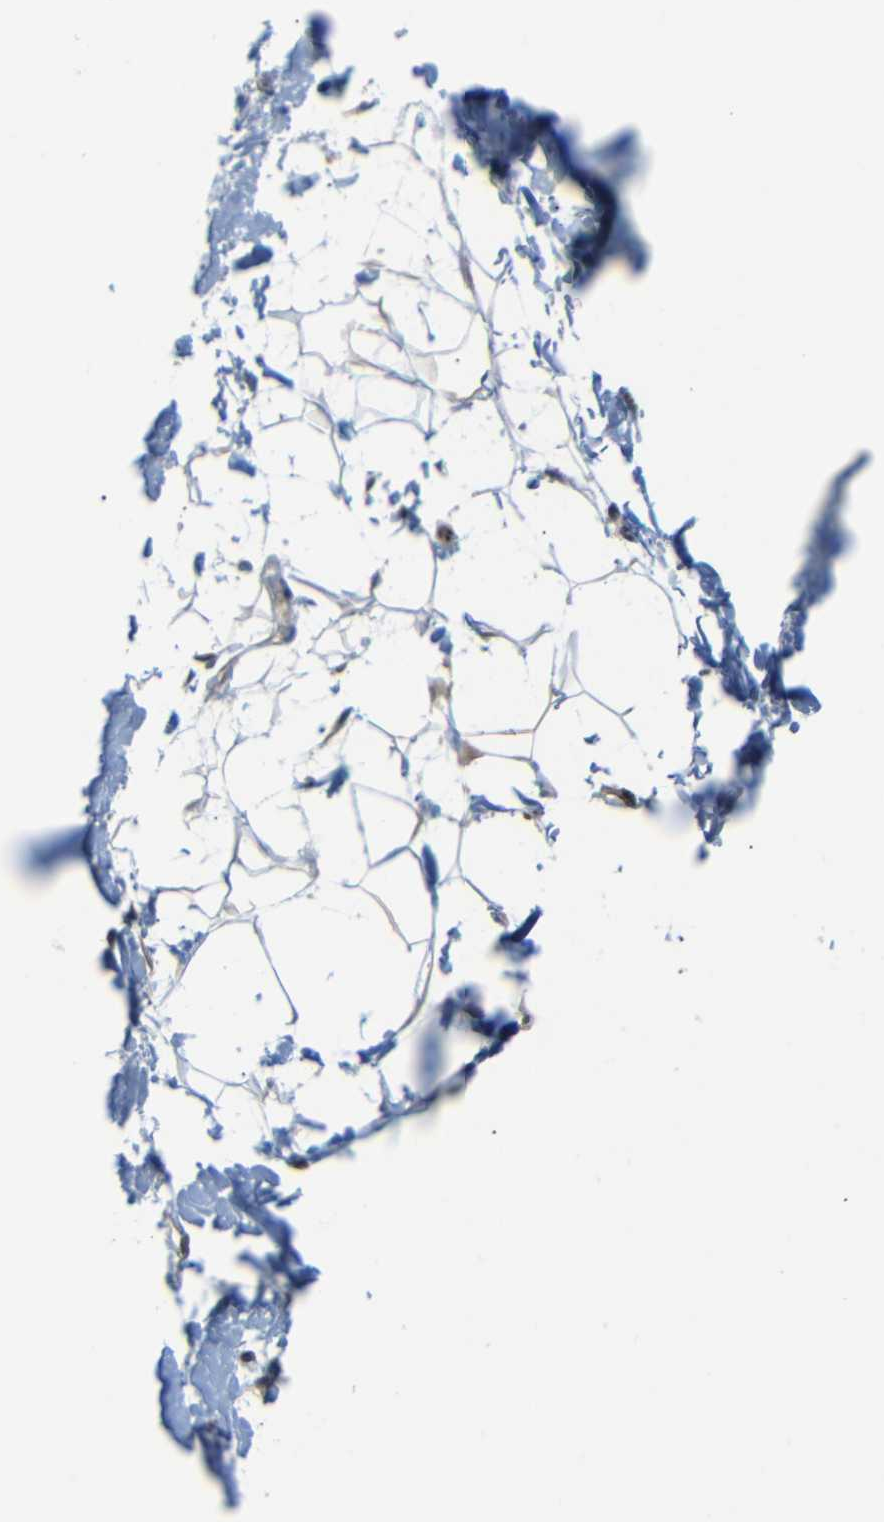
{"staining": {"intensity": "moderate", "quantity": ">75%", "location": "nuclear"}, "tissue": "adipose tissue", "cell_type": "Adipocytes", "image_type": "normal", "snomed": [{"axis": "morphology", "description": "Normal tissue, NOS"}, {"axis": "topography", "description": "Soft tissue"}], "caption": "Adipose tissue stained with immunohistochemistry (IHC) displays moderate nuclear expression in approximately >75% of adipocytes. Nuclei are stained in blue.", "gene": "SYDE1", "patient": {"sex": "male", "age": 72}}